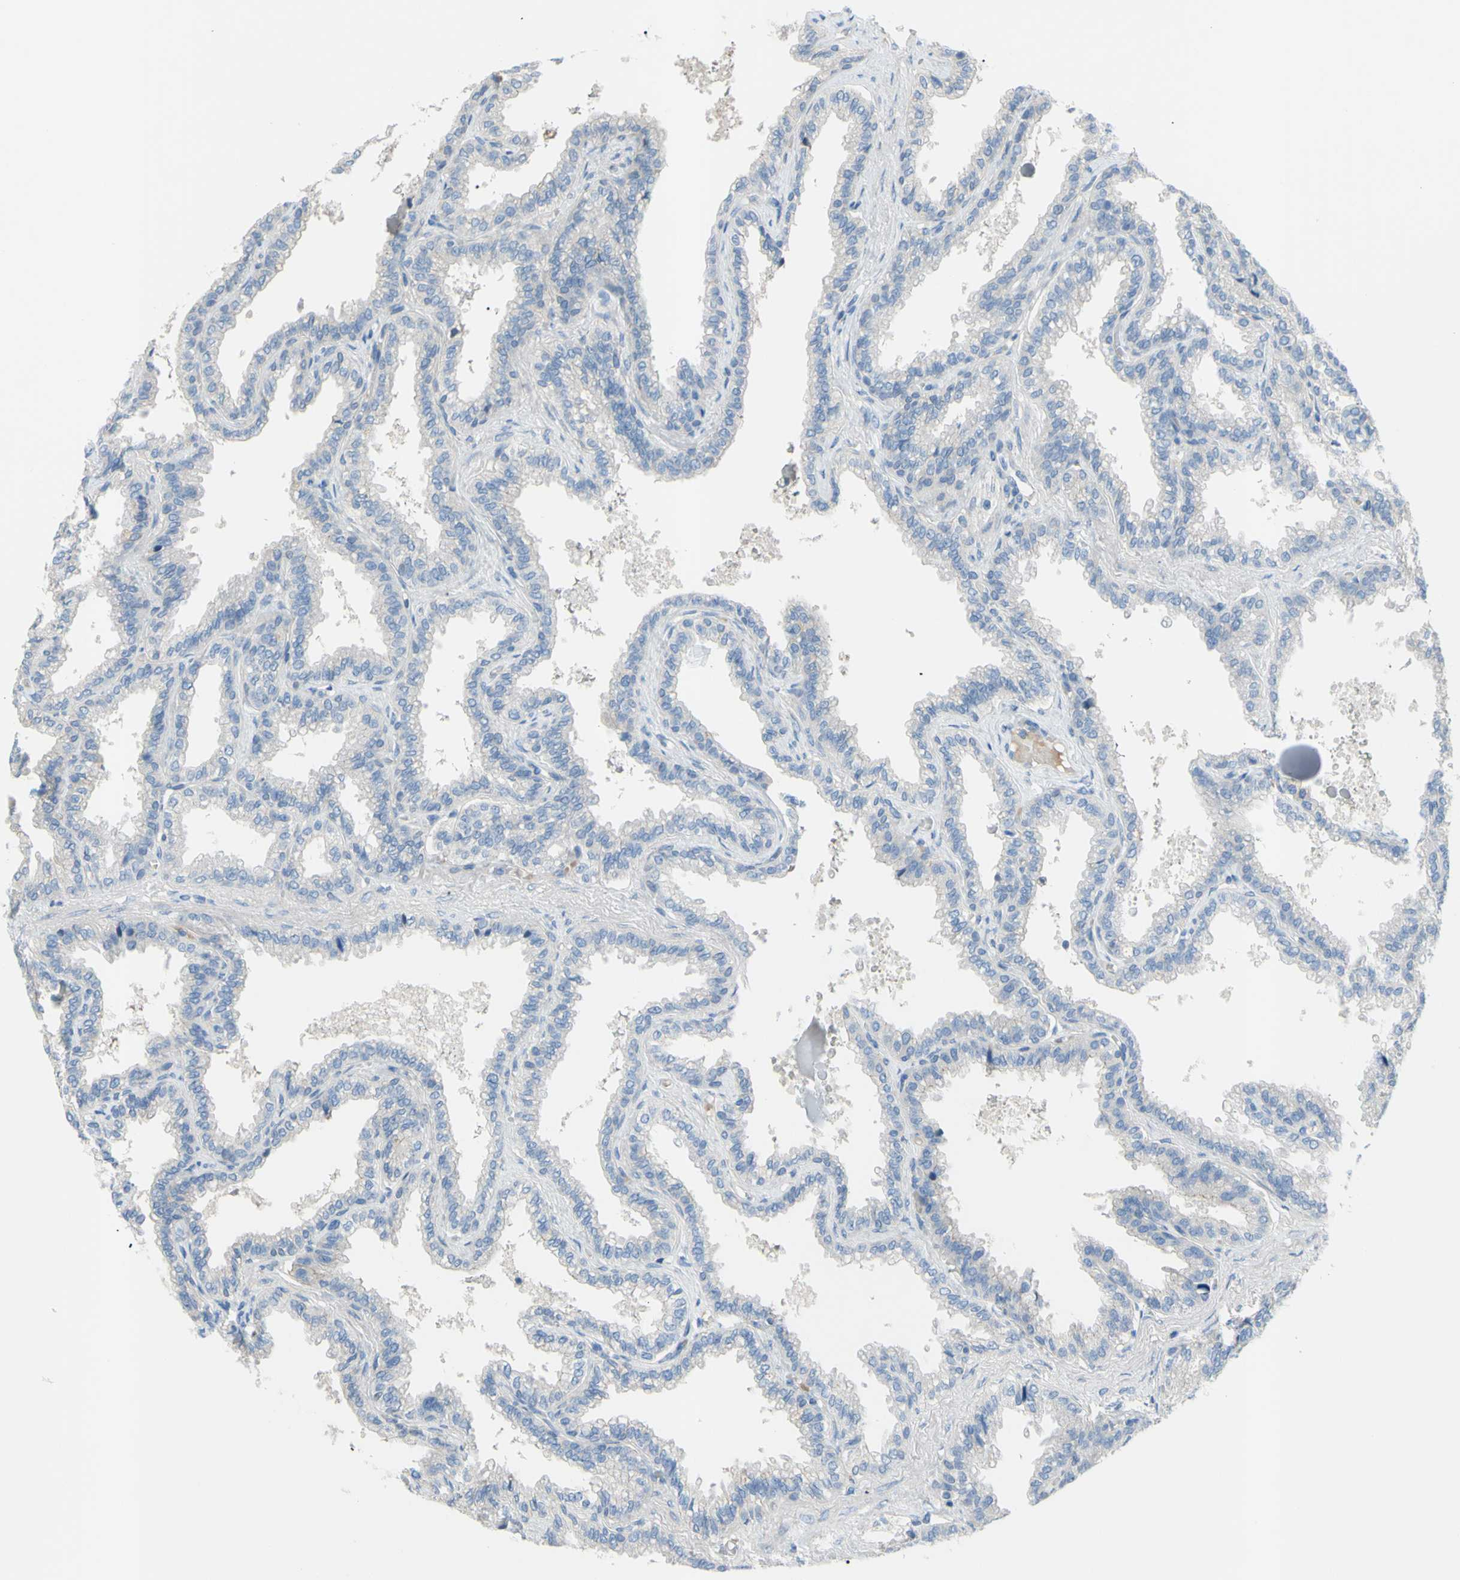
{"staining": {"intensity": "negative", "quantity": "none", "location": "none"}, "tissue": "seminal vesicle", "cell_type": "Glandular cells", "image_type": "normal", "snomed": [{"axis": "morphology", "description": "Normal tissue, NOS"}, {"axis": "topography", "description": "Seminal veicle"}], "caption": "Glandular cells are negative for protein expression in benign human seminal vesicle.", "gene": "TMEM59L", "patient": {"sex": "male", "age": 46}}